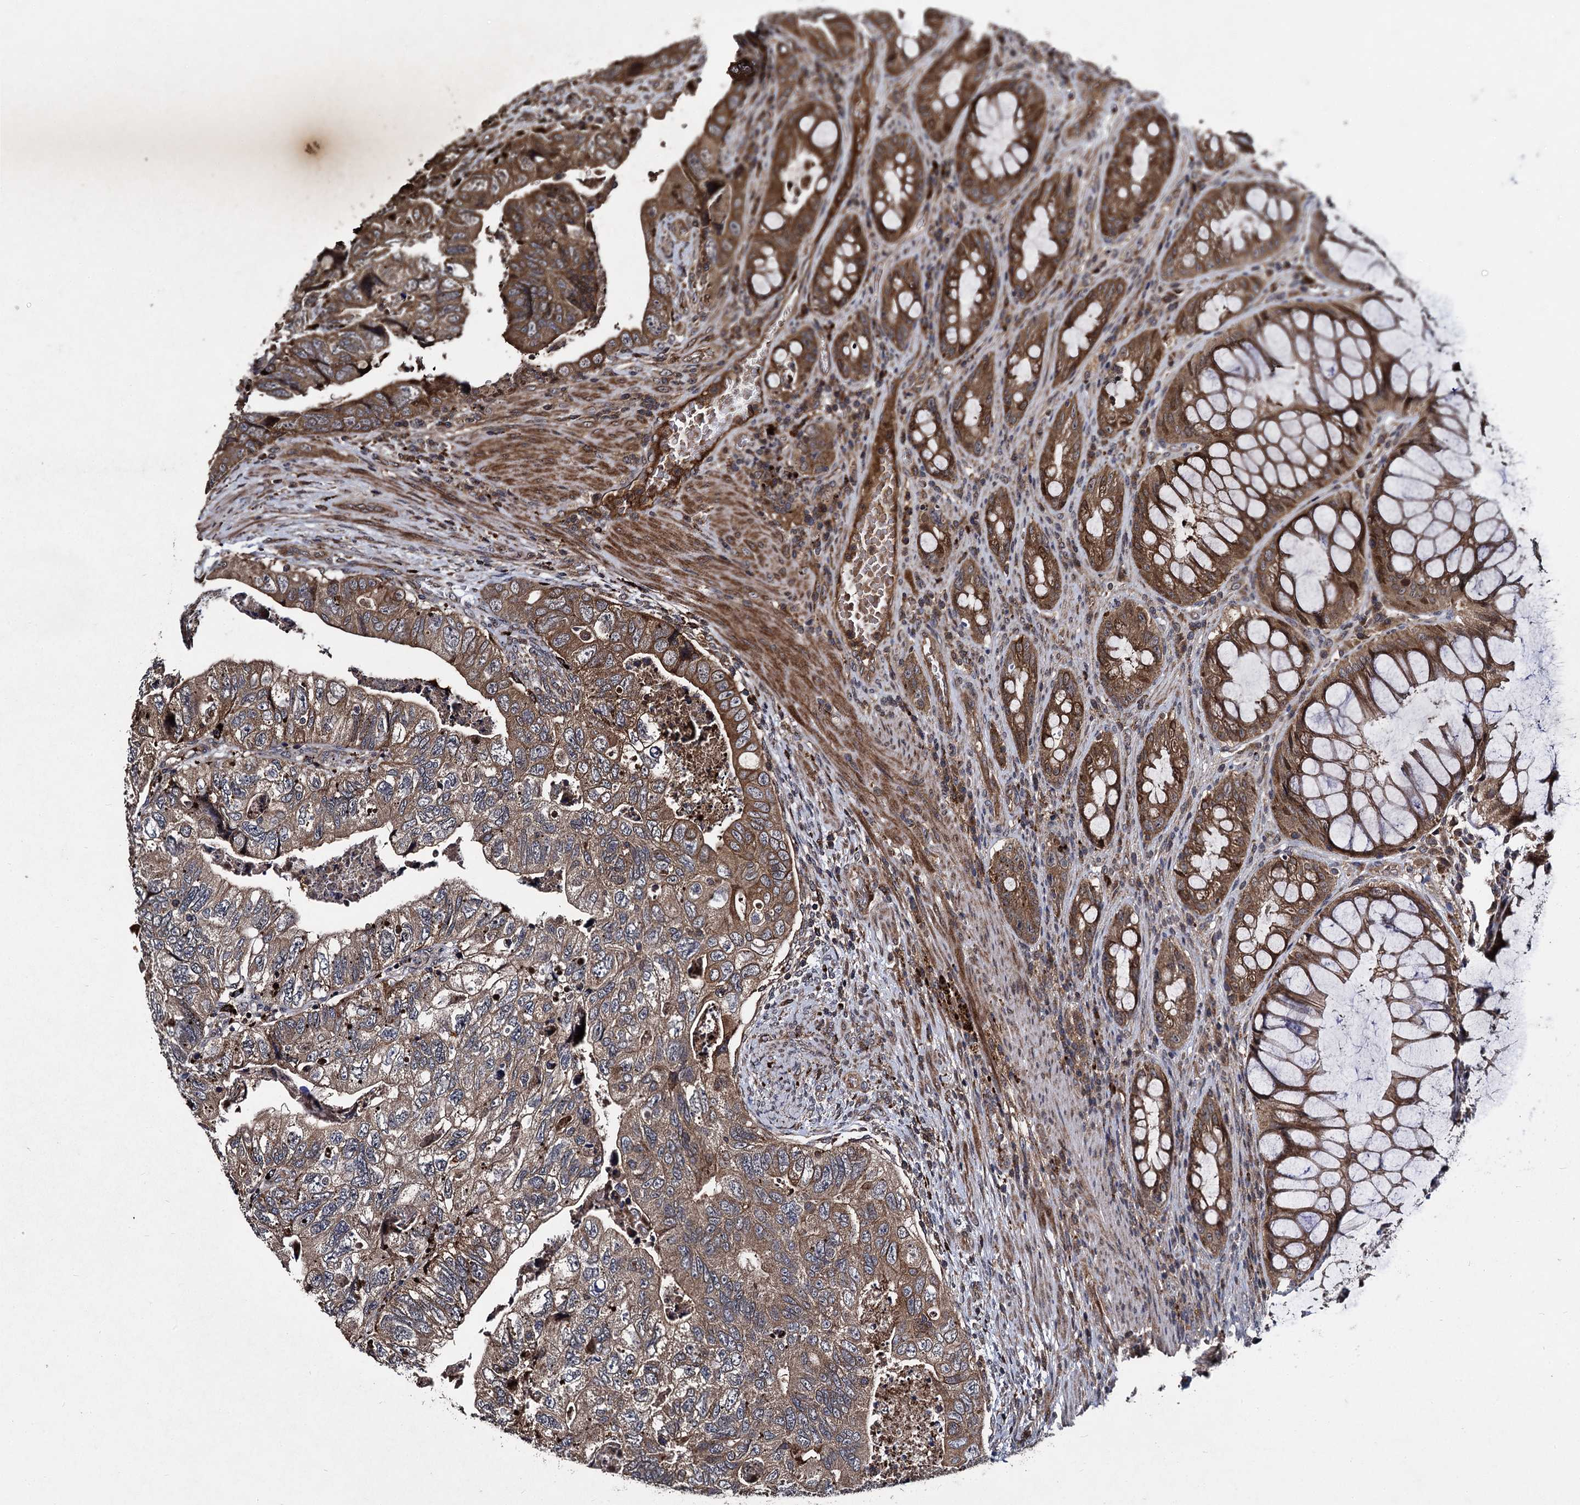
{"staining": {"intensity": "moderate", "quantity": ">75%", "location": "cytoplasmic/membranous"}, "tissue": "colorectal cancer", "cell_type": "Tumor cells", "image_type": "cancer", "snomed": [{"axis": "morphology", "description": "Adenocarcinoma, NOS"}, {"axis": "topography", "description": "Rectum"}], "caption": "A high-resolution micrograph shows immunohistochemistry staining of colorectal cancer (adenocarcinoma), which reveals moderate cytoplasmic/membranous expression in about >75% of tumor cells. (Brightfield microscopy of DAB IHC at high magnification).", "gene": "BCL2L2", "patient": {"sex": "male", "age": 63}}